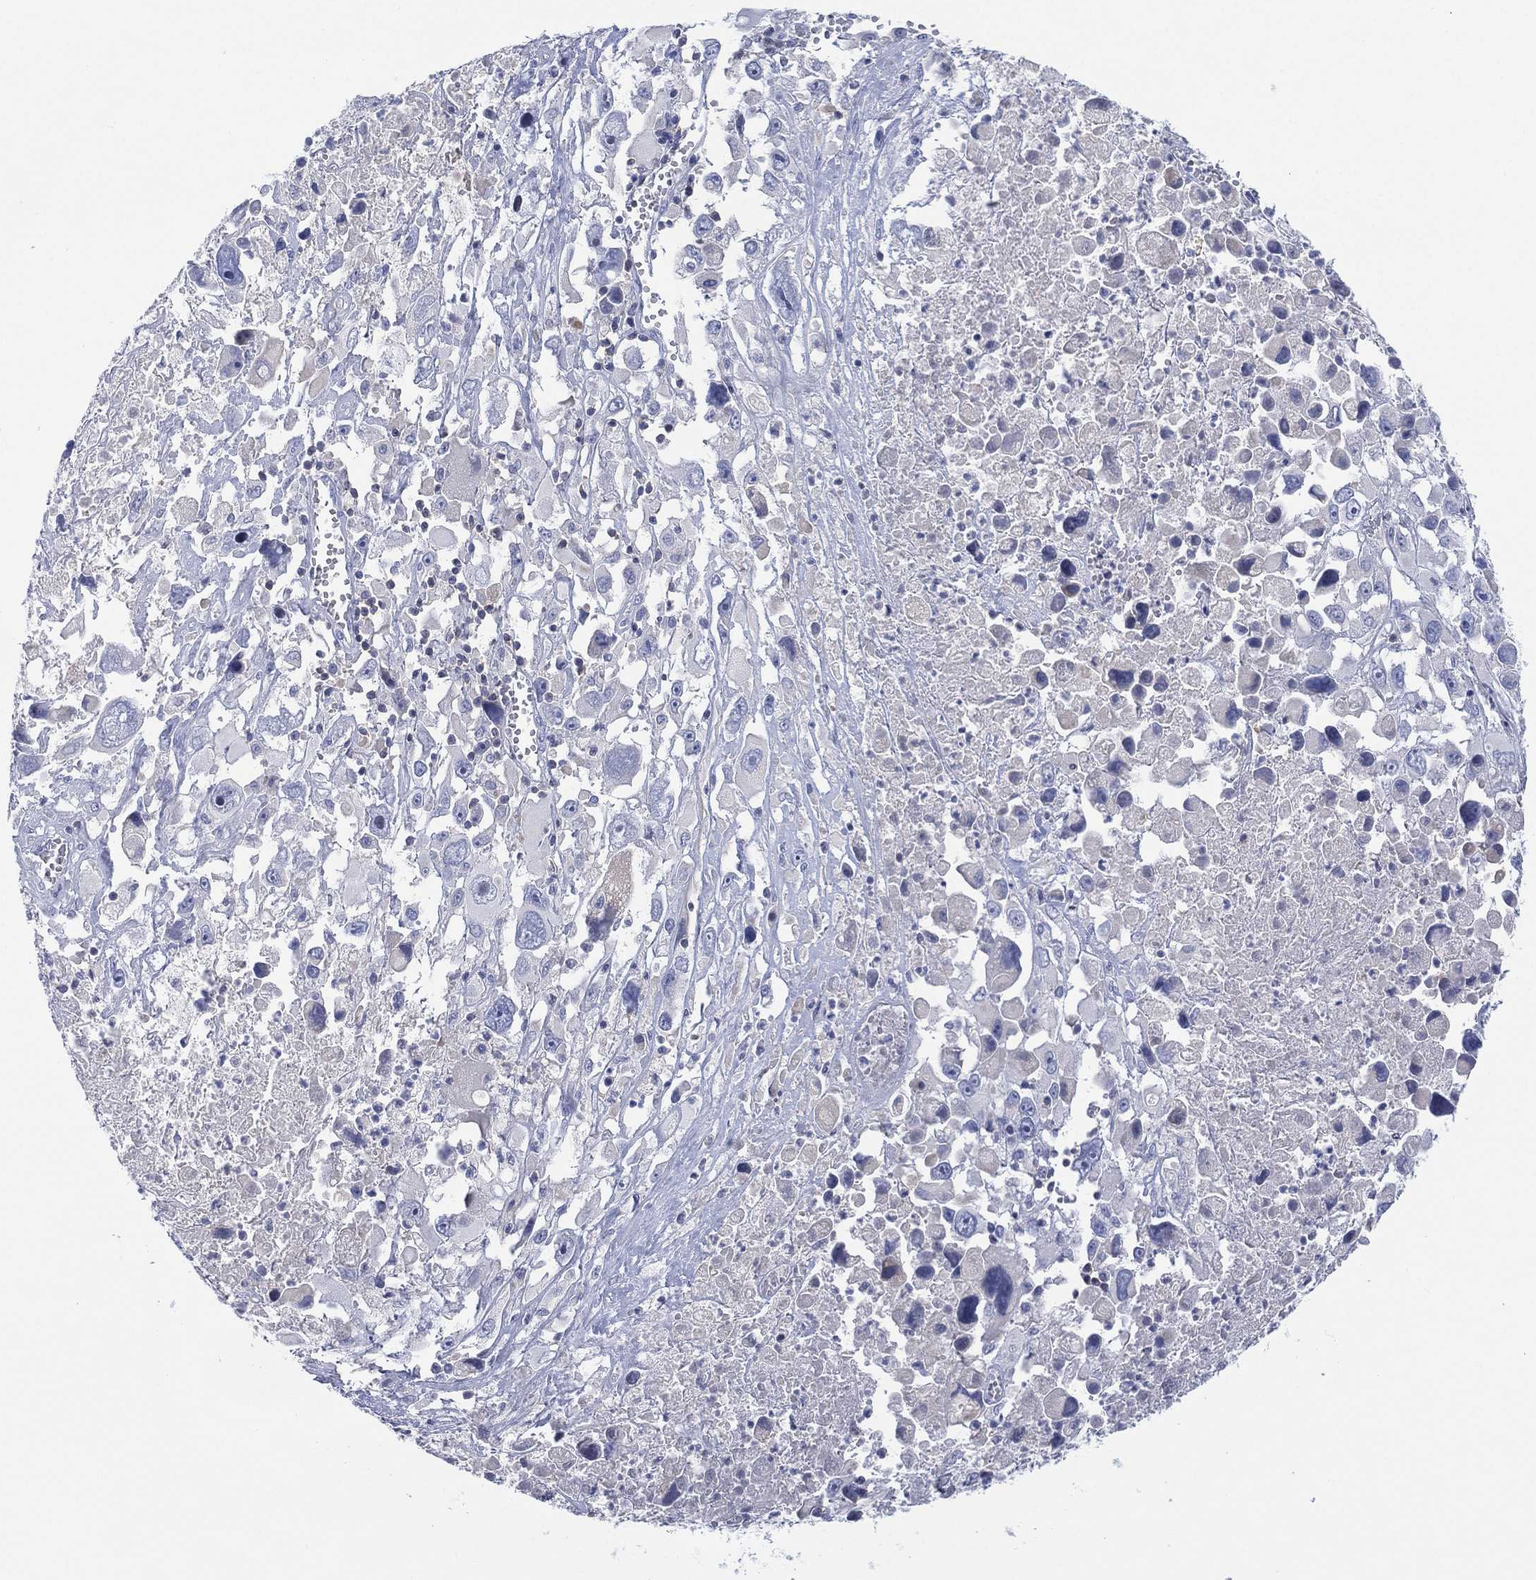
{"staining": {"intensity": "negative", "quantity": "none", "location": "none"}, "tissue": "melanoma", "cell_type": "Tumor cells", "image_type": "cancer", "snomed": [{"axis": "morphology", "description": "Malignant melanoma, Metastatic site"}, {"axis": "topography", "description": "Soft tissue"}], "caption": "DAB (3,3'-diaminobenzidine) immunohistochemical staining of malignant melanoma (metastatic site) displays no significant staining in tumor cells.", "gene": "SEPTIN1", "patient": {"sex": "male", "age": 50}}